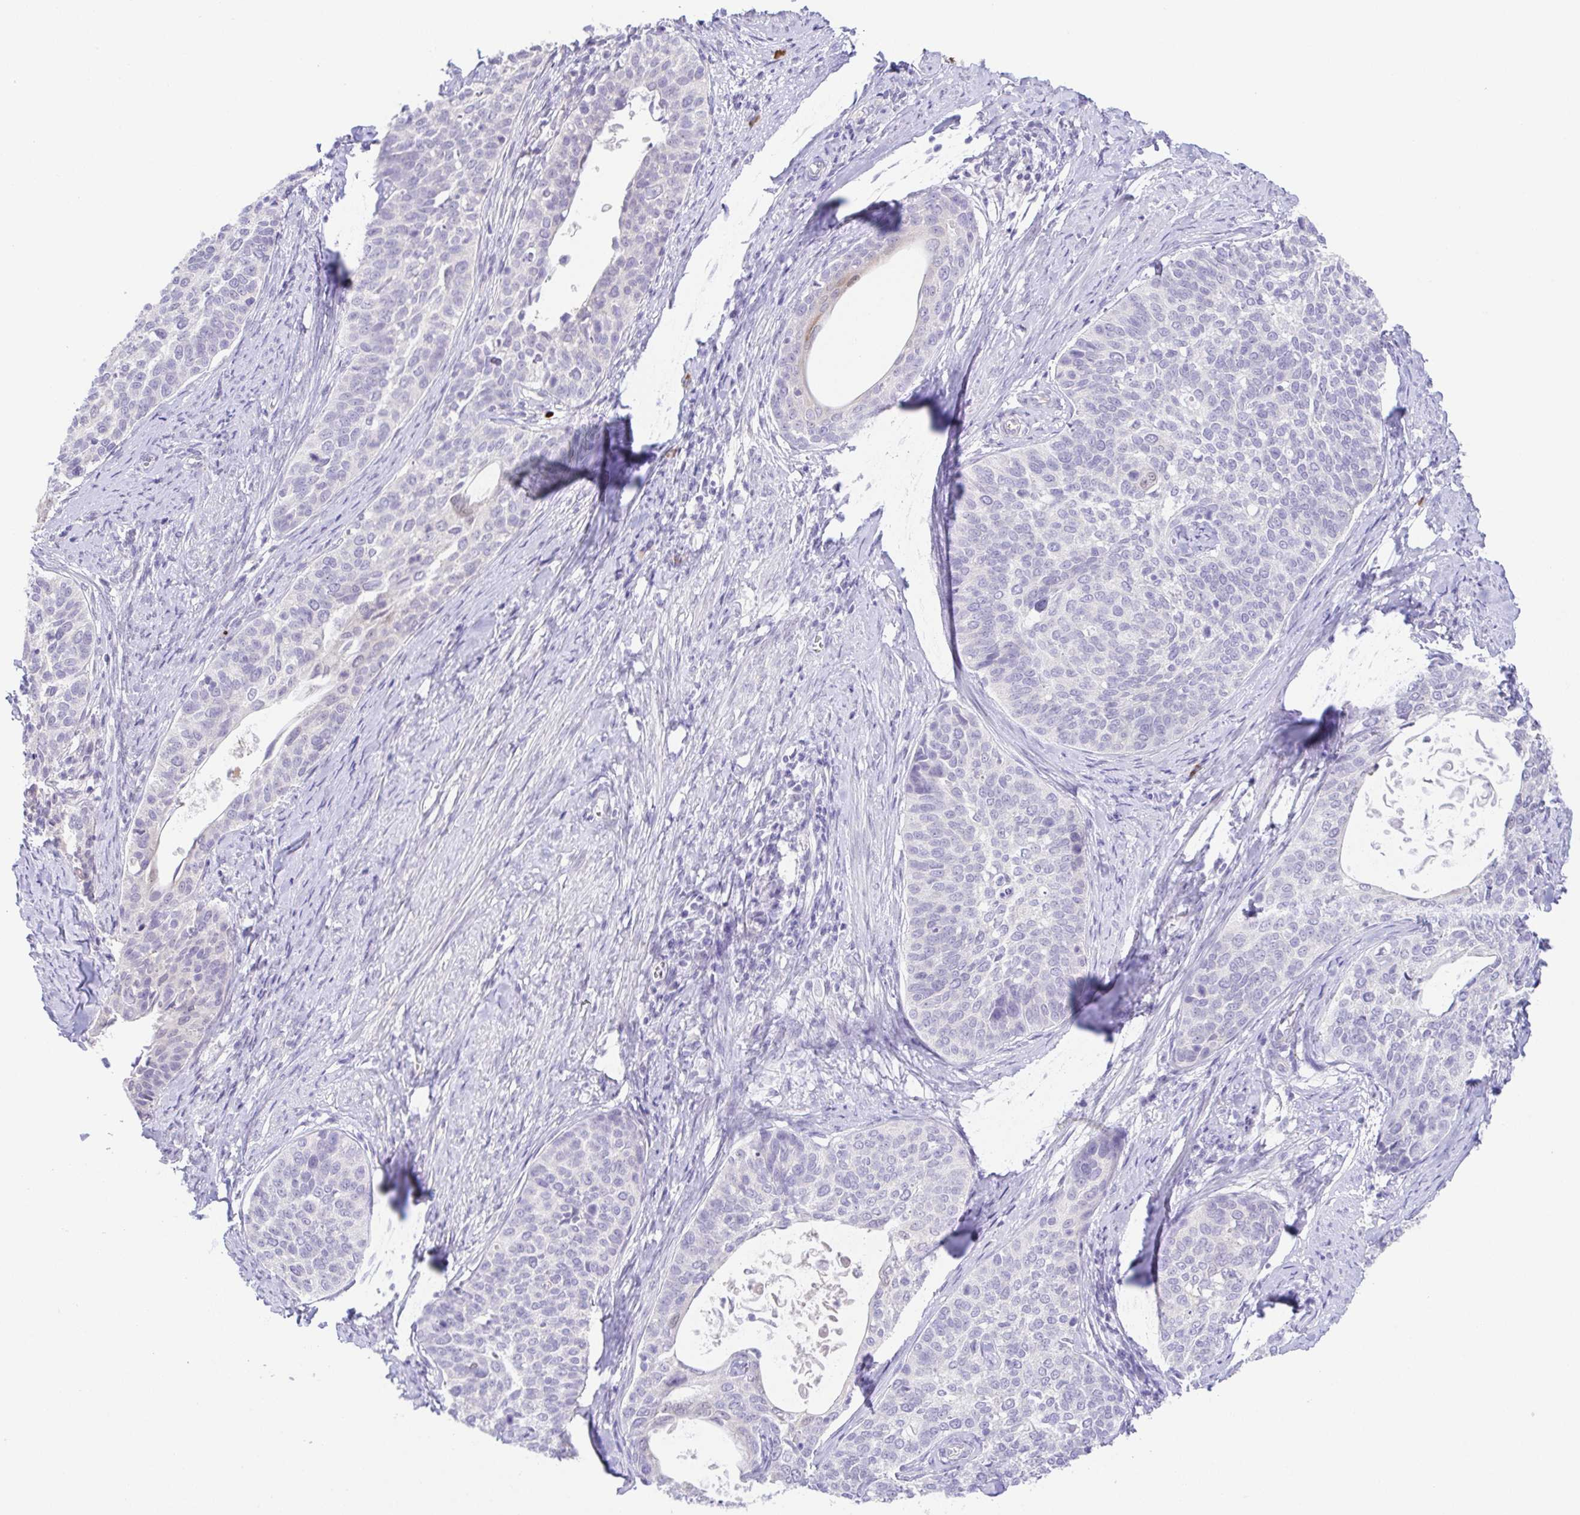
{"staining": {"intensity": "negative", "quantity": "none", "location": "none"}, "tissue": "cervical cancer", "cell_type": "Tumor cells", "image_type": "cancer", "snomed": [{"axis": "morphology", "description": "Squamous cell carcinoma, NOS"}, {"axis": "topography", "description": "Cervix"}], "caption": "Cervical cancer stained for a protein using IHC reveals no positivity tumor cells.", "gene": "KRTDAP", "patient": {"sex": "female", "age": 69}}